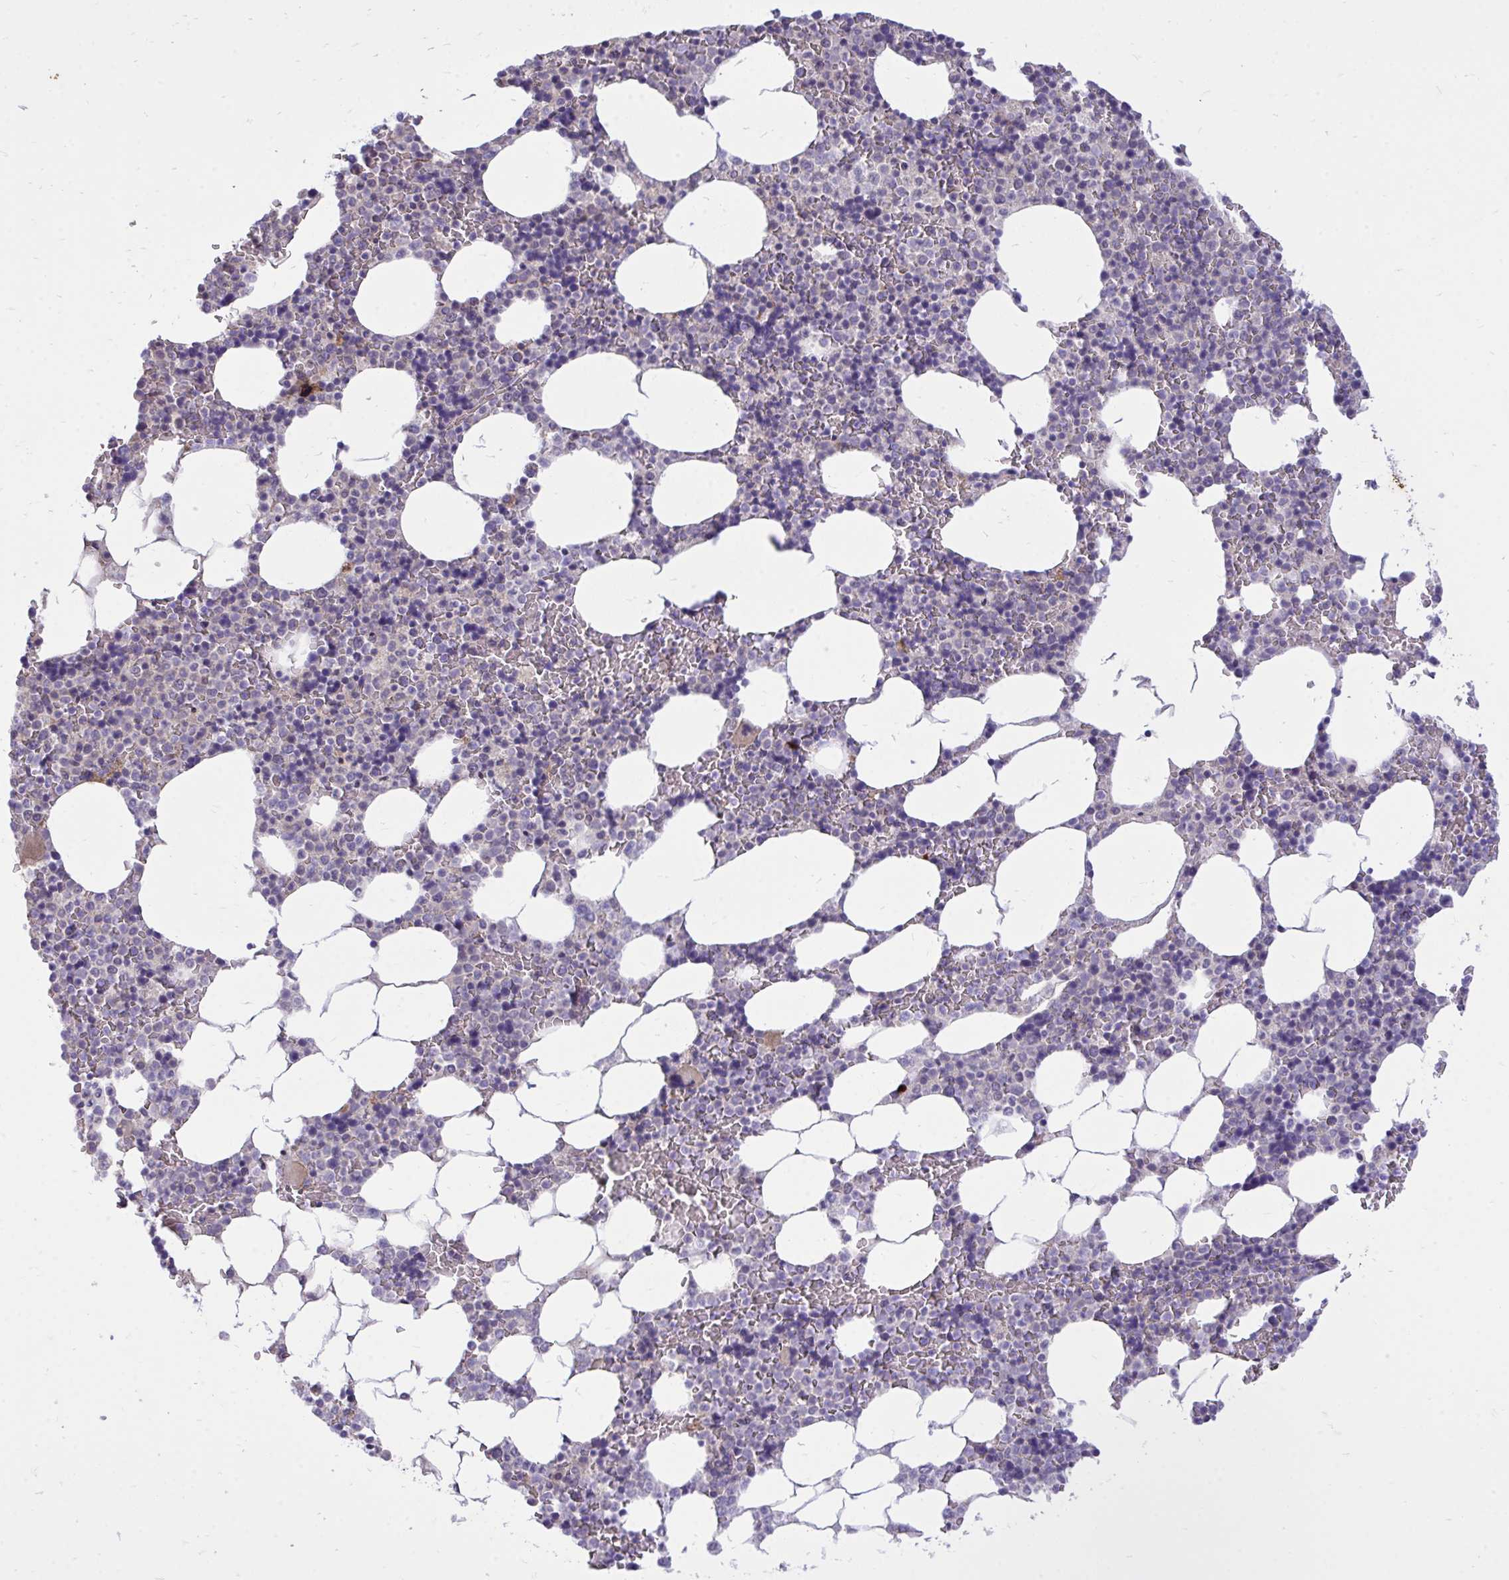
{"staining": {"intensity": "negative", "quantity": "none", "location": "none"}, "tissue": "bone marrow", "cell_type": "Hematopoietic cells", "image_type": "normal", "snomed": [{"axis": "morphology", "description": "Normal tissue, NOS"}, {"axis": "topography", "description": "Bone marrow"}], "caption": "Immunohistochemistry (IHC) image of normal human bone marrow stained for a protein (brown), which exhibits no staining in hematopoietic cells.", "gene": "HMBOX1", "patient": {"sex": "female", "age": 42}}